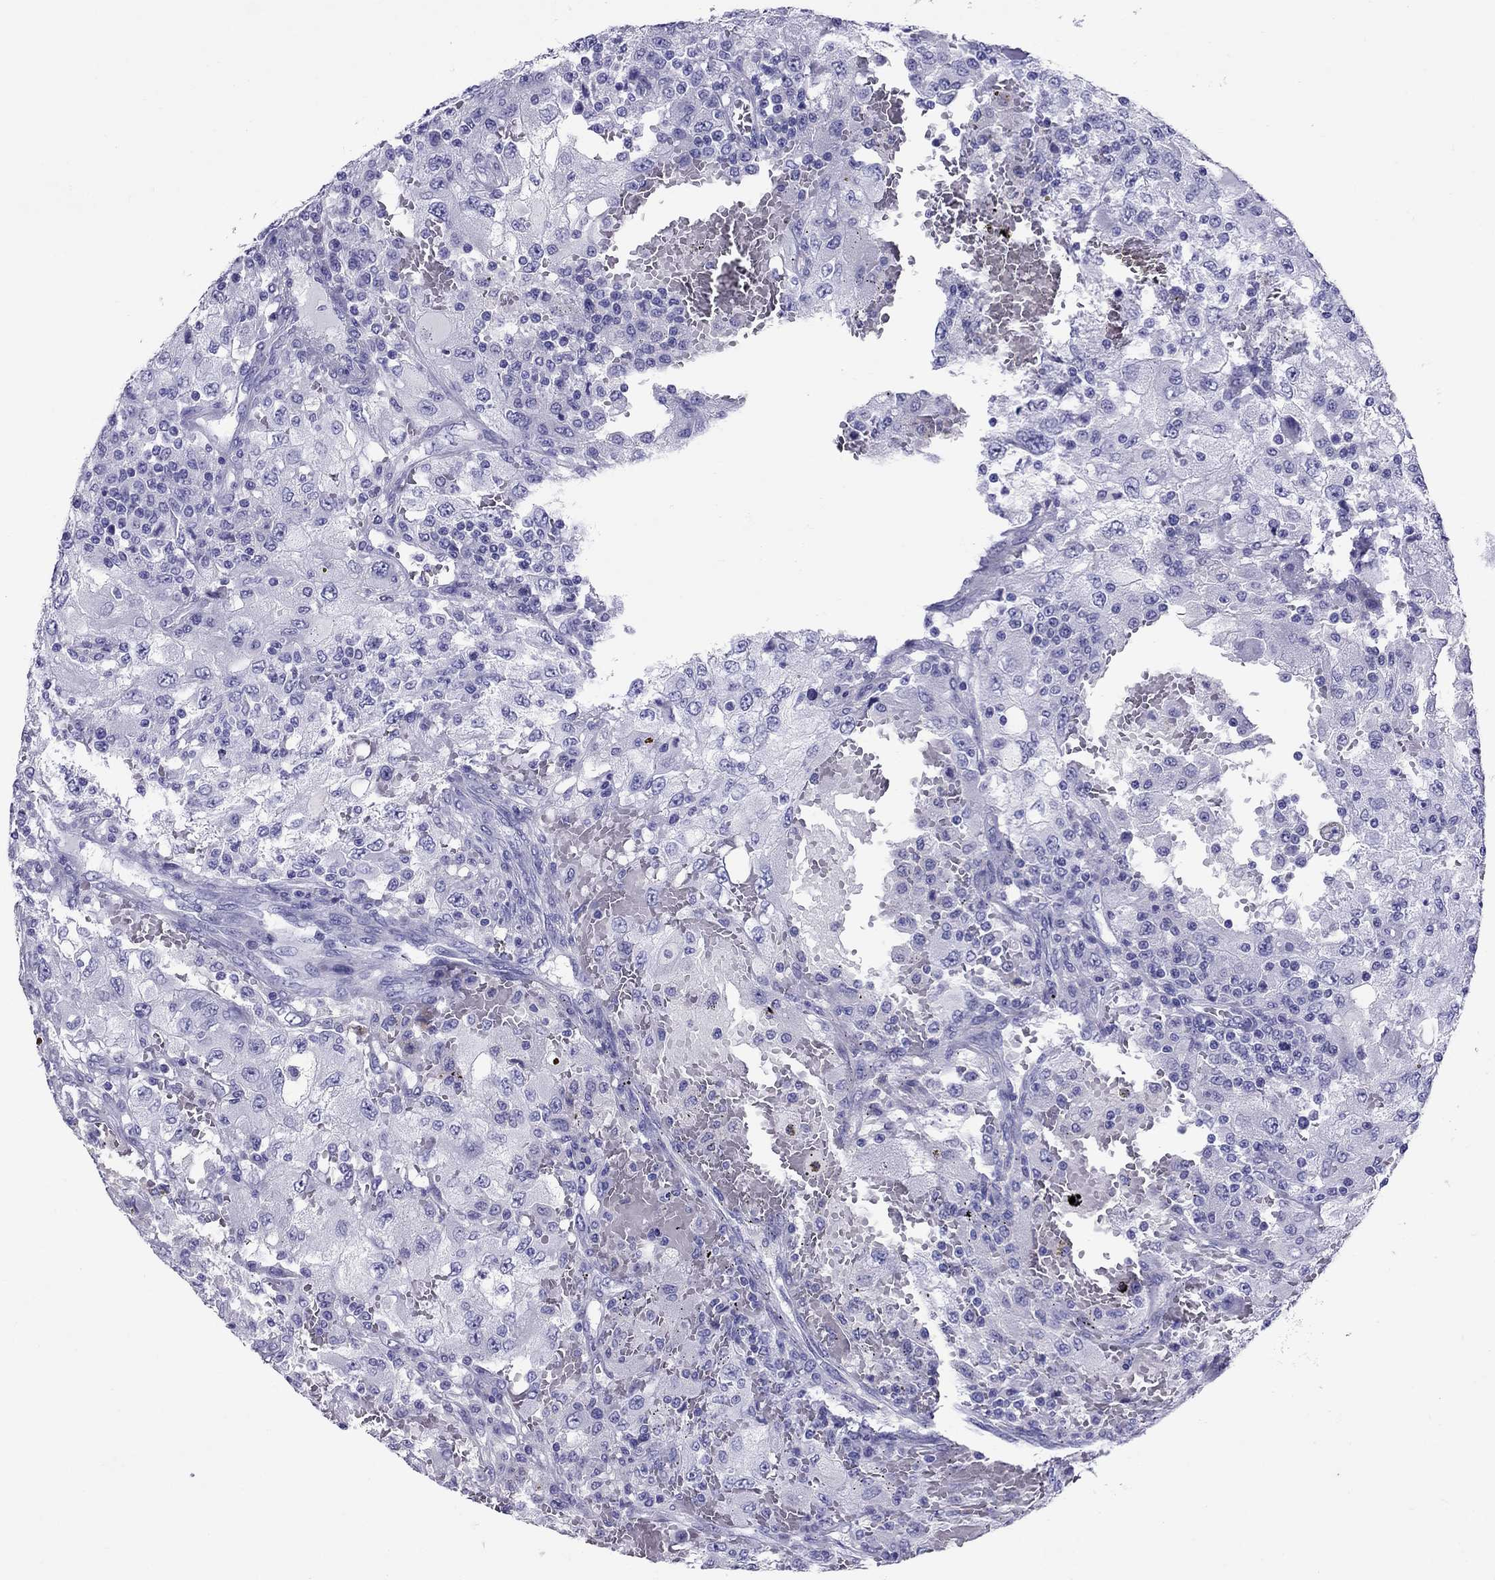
{"staining": {"intensity": "negative", "quantity": "none", "location": "none"}, "tissue": "renal cancer", "cell_type": "Tumor cells", "image_type": "cancer", "snomed": [{"axis": "morphology", "description": "Adenocarcinoma, NOS"}, {"axis": "topography", "description": "Kidney"}], "caption": "IHC of human adenocarcinoma (renal) reveals no expression in tumor cells.", "gene": "AVPR1B", "patient": {"sex": "female", "age": 67}}